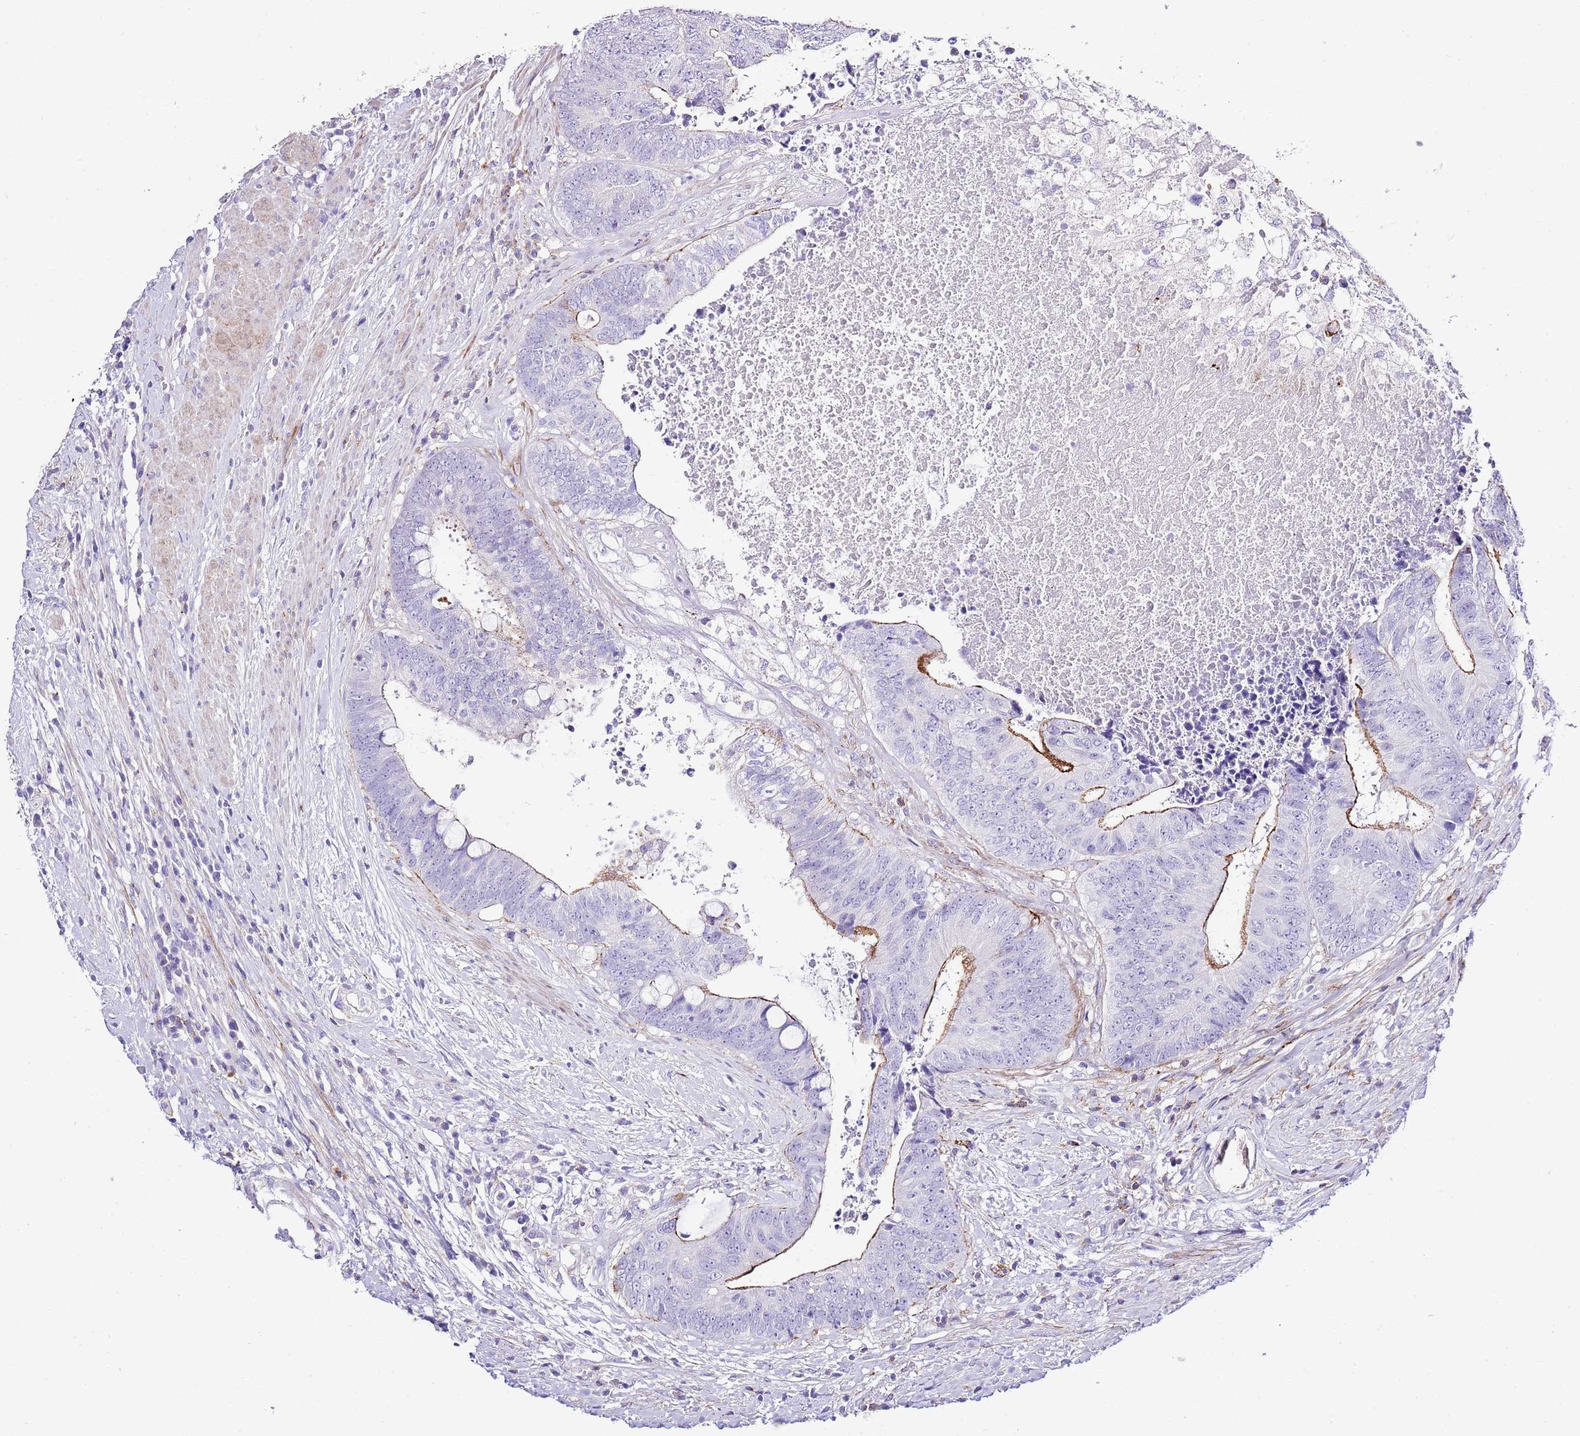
{"staining": {"intensity": "moderate", "quantity": "<25%", "location": "cytoplasmic/membranous"}, "tissue": "colorectal cancer", "cell_type": "Tumor cells", "image_type": "cancer", "snomed": [{"axis": "morphology", "description": "Adenocarcinoma, NOS"}, {"axis": "topography", "description": "Rectum"}], "caption": "Colorectal cancer (adenocarcinoma) tissue displays moderate cytoplasmic/membranous positivity in about <25% of tumor cells, visualized by immunohistochemistry. Nuclei are stained in blue.", "gene": "ALDH3A1", "patient": {"sex": "male", "age": 72}}